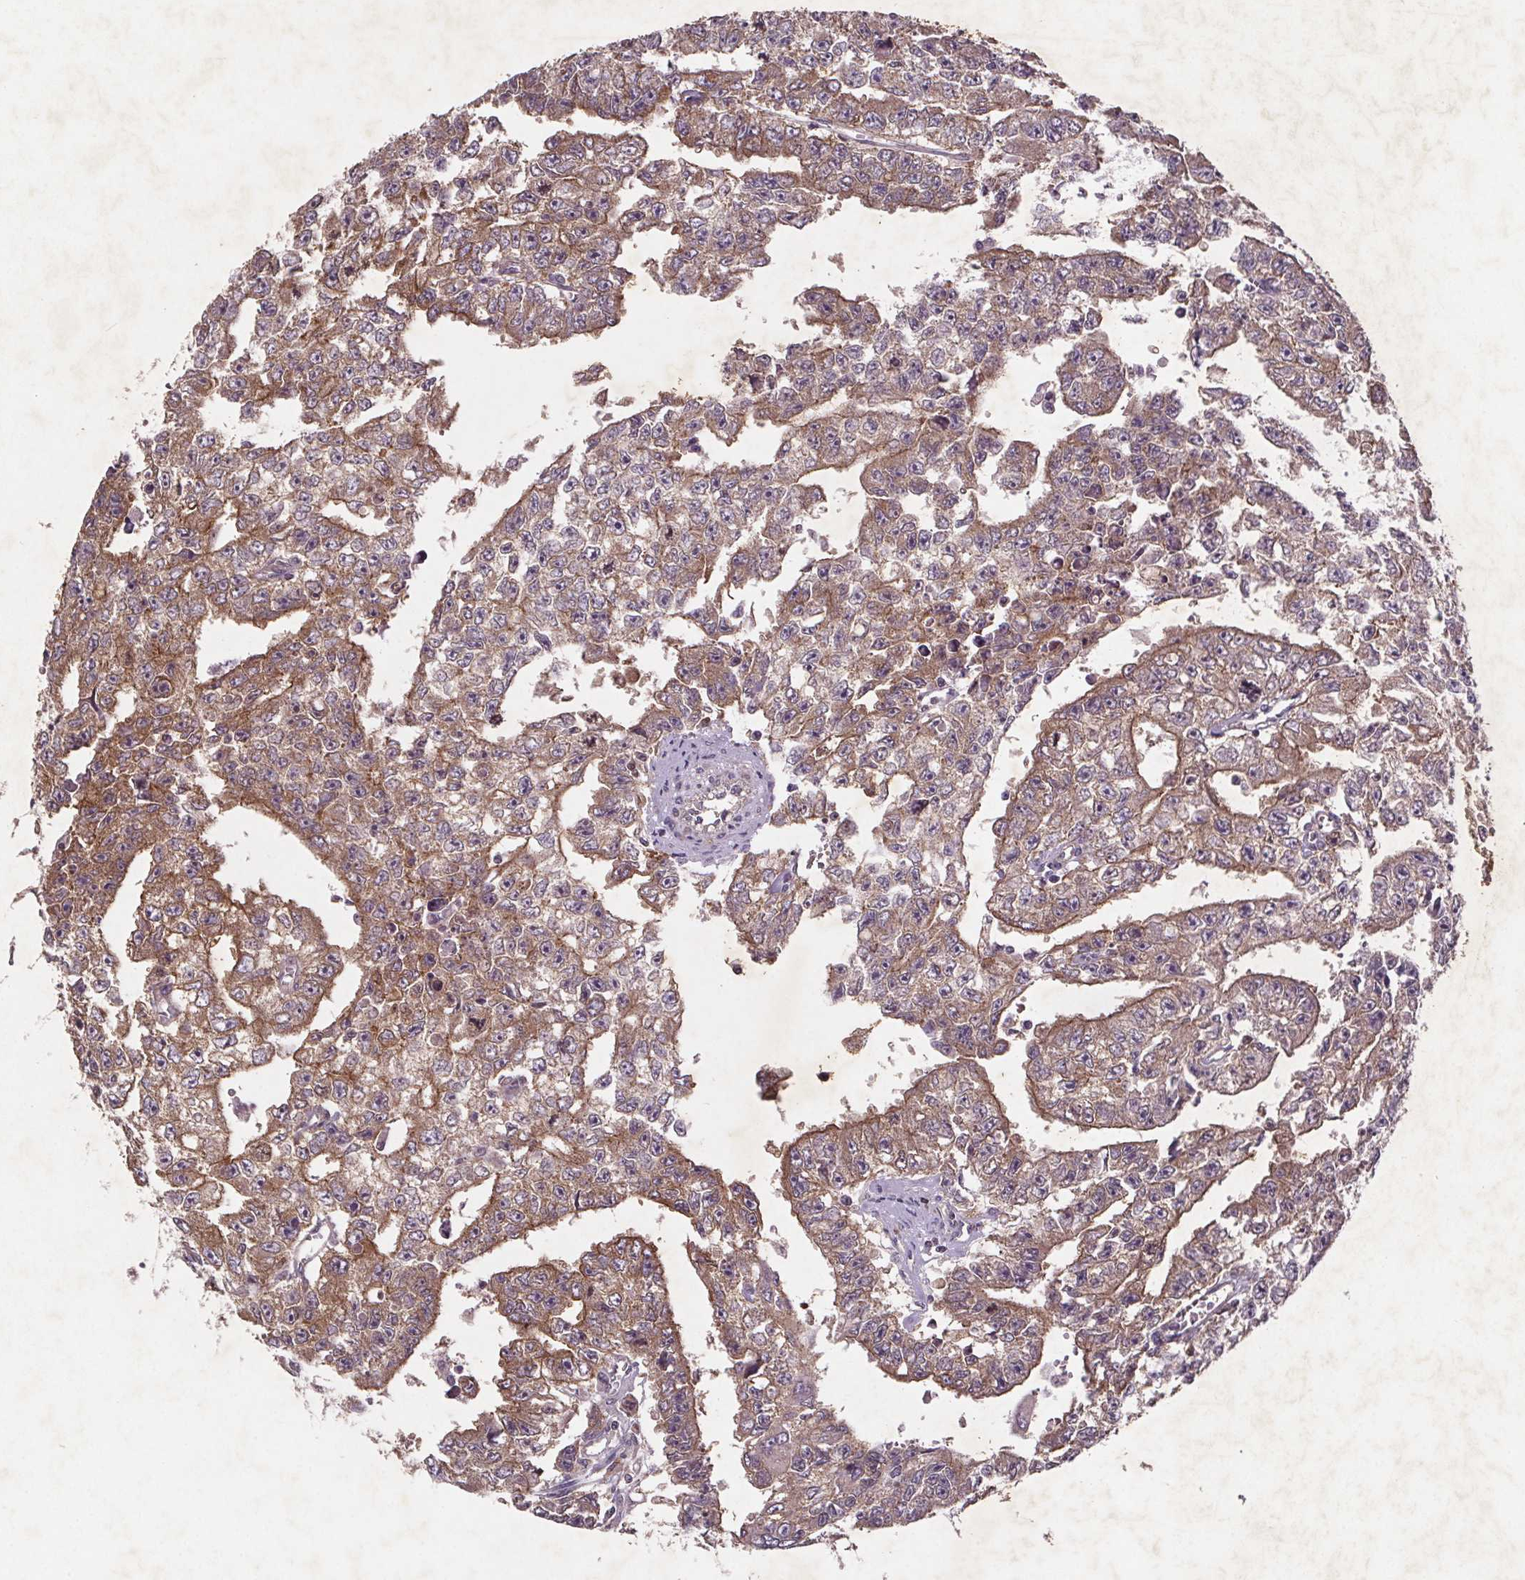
{"staining": {"intensity": "moderate", "quantity": "25%-75%", "location": "cytoplasmic/membranous"}, "tissue": "testis cancer", "cell_type": "Tumor cells", "image_type": "cancer", "snomed": [{"axis": "morphology", "description": "Carcinoma, Embryonal, NOS"}, {"axis": "morphology", "description": "Teratoma, malignant, NOS"}, {"axis": "topography", "description": "Testis"}], "caption": "Human testis teratoma (malignant) stained with a protein marker exhibits moderate staining in tumor cells.", "gene": "STRN3", "patient": {"sex": "male", "age": 24}}